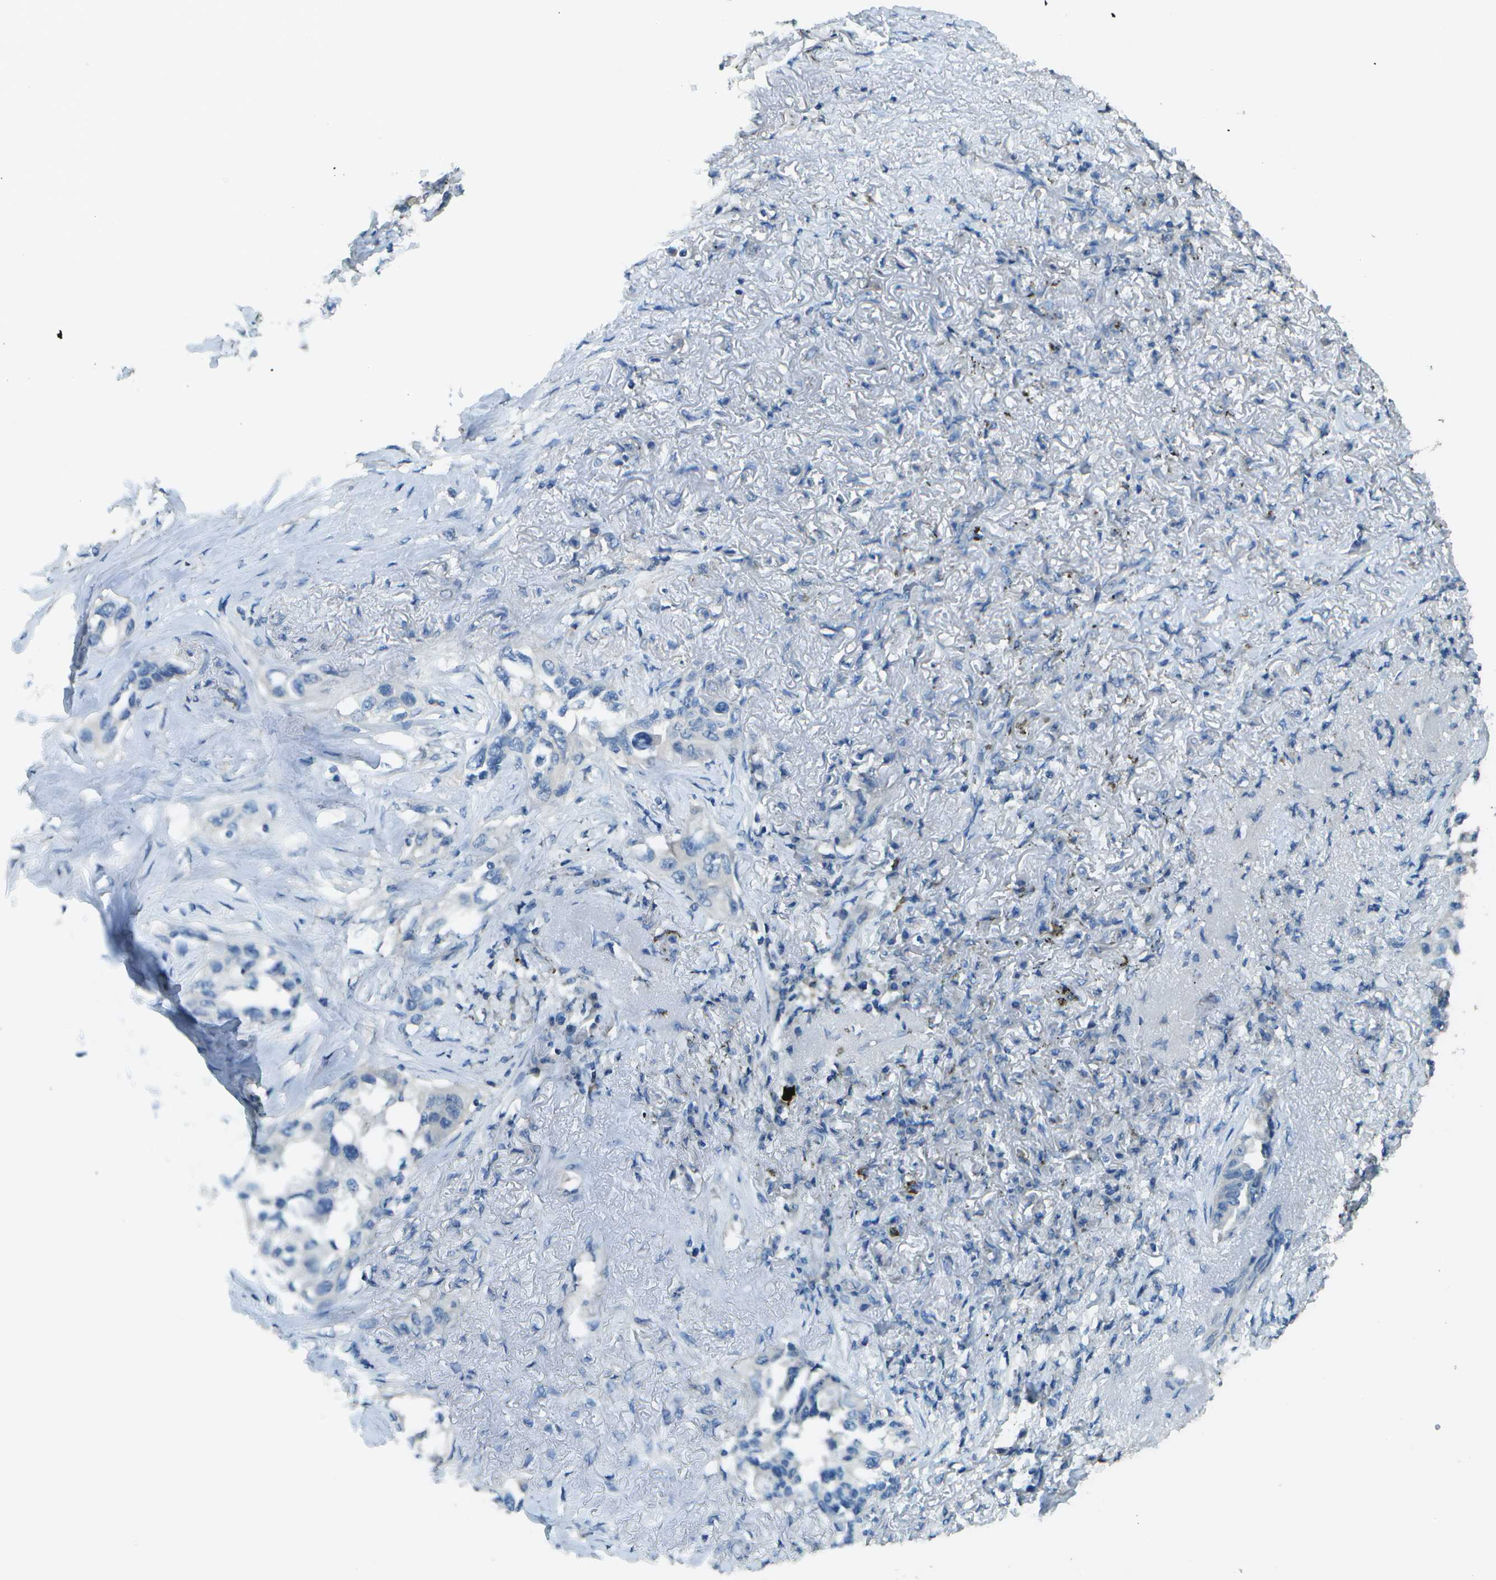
{"staining": {"intensity": "negative", "quantity": "none", "location": "none"}, "tissue": "lung cancer", "cell_type": "Tumor cells", "image_type": "cancer", "snomed": [{"axis": "morphology", "description": "Adenocarcinoma, NOS"}, {"axis": "topography", "description": "Lung"}], "caption": "Image shows no protein expression in tumor cells of lung cancer tissue.", "gene": "LGI2", "patient": {"sex": "female", "age": 51}}